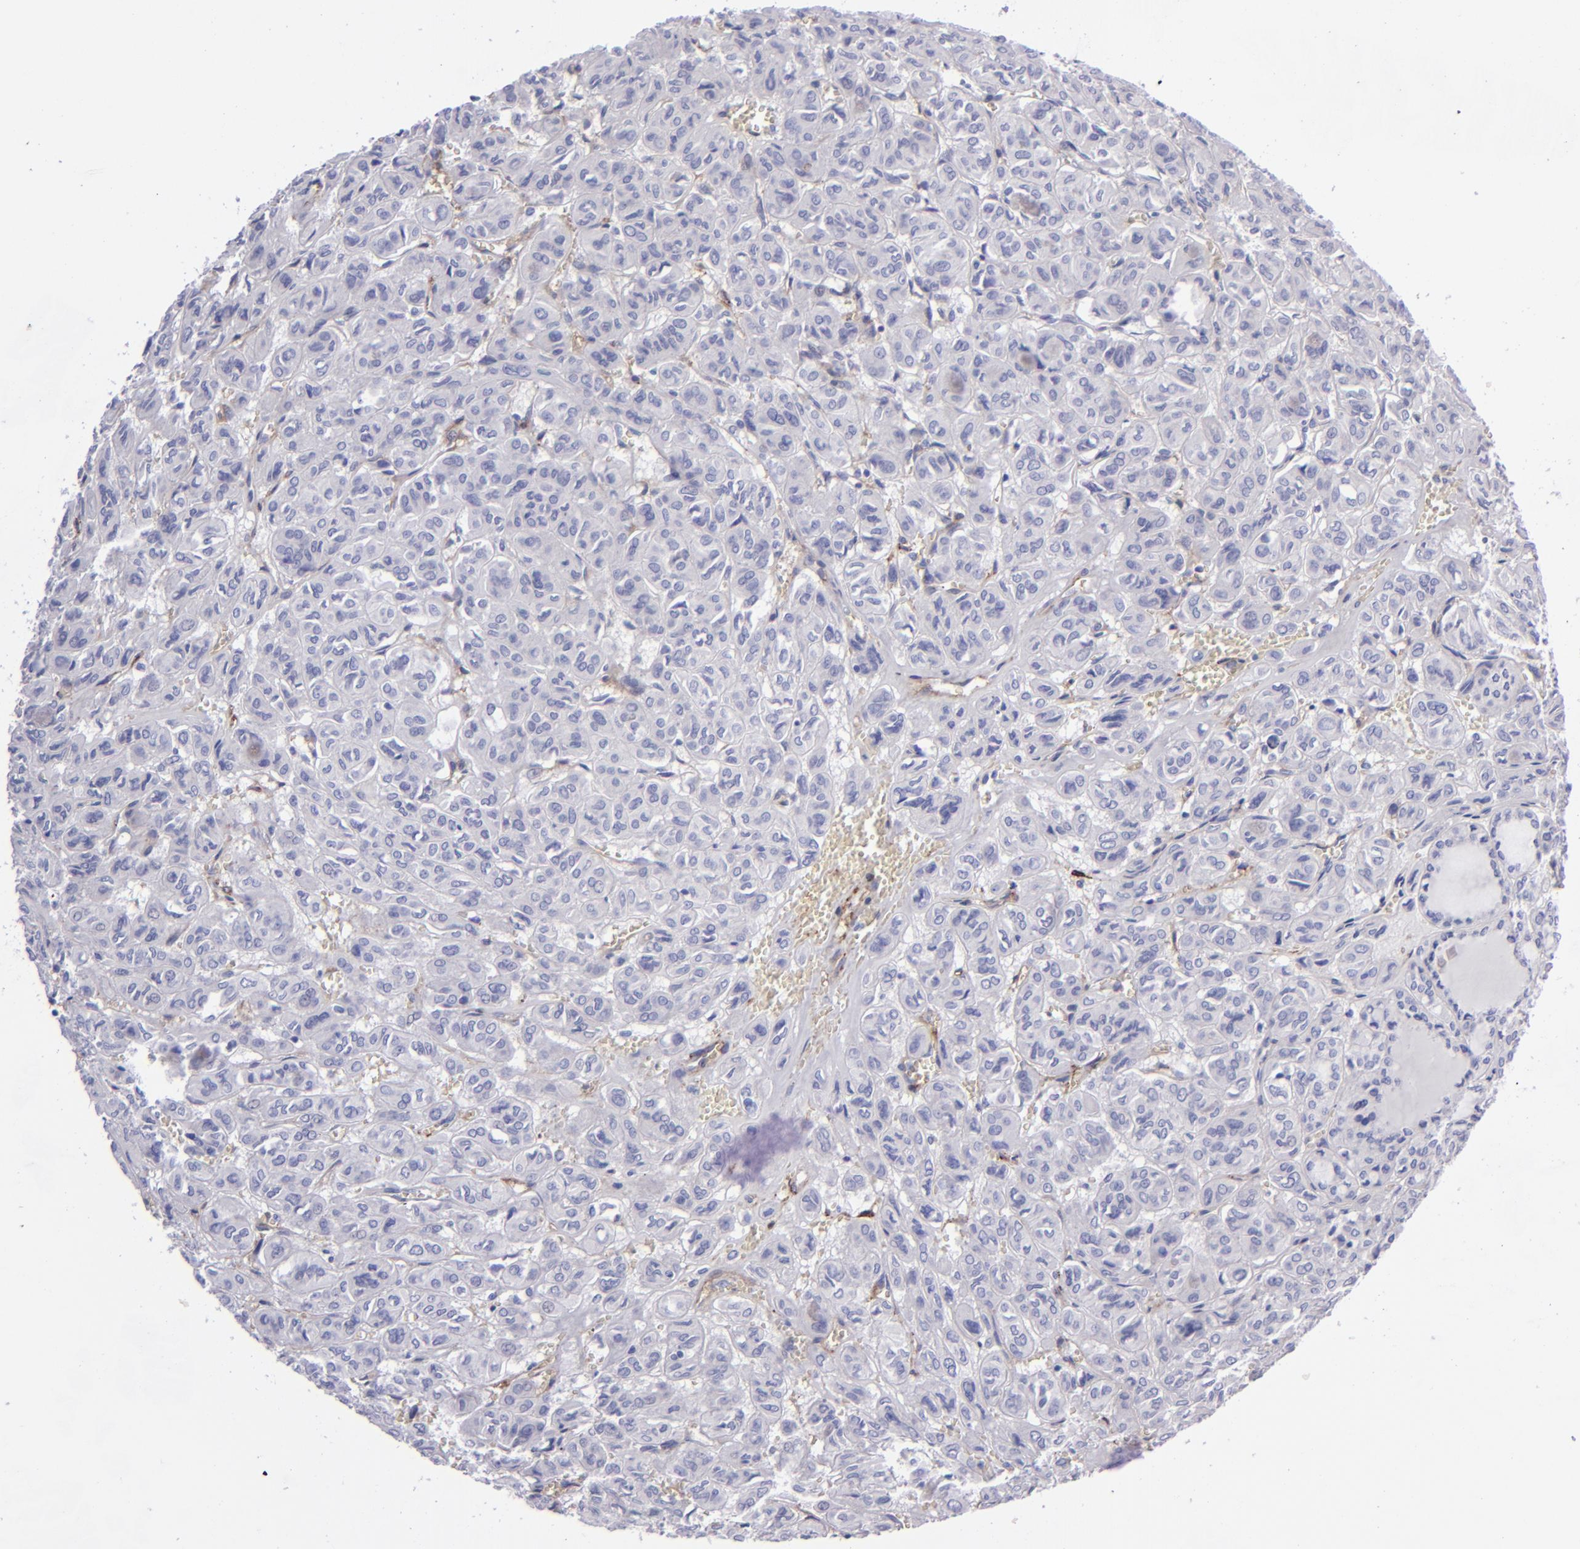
{"staining": {"intensity": "negative", "quantity": "none", "location": "none"}, "tissue": "thyroid cancer", "cell_type": "Tumor cells", "image_type": "cancer", "snomed": [{"axis": "morphology", "description": "Follicular adenoma carcinoma, NOS"}, {"axis": "topography", "description": "Thyroid gland"}], "caption": "DAB (3,3'-diaminobenzidine) immunohistochemical staining of human thyroid cancer demonstrates no significant staining in tumor cells.", "gene": "ANPEP", "patient": {"sex": "female", "age": 71}}